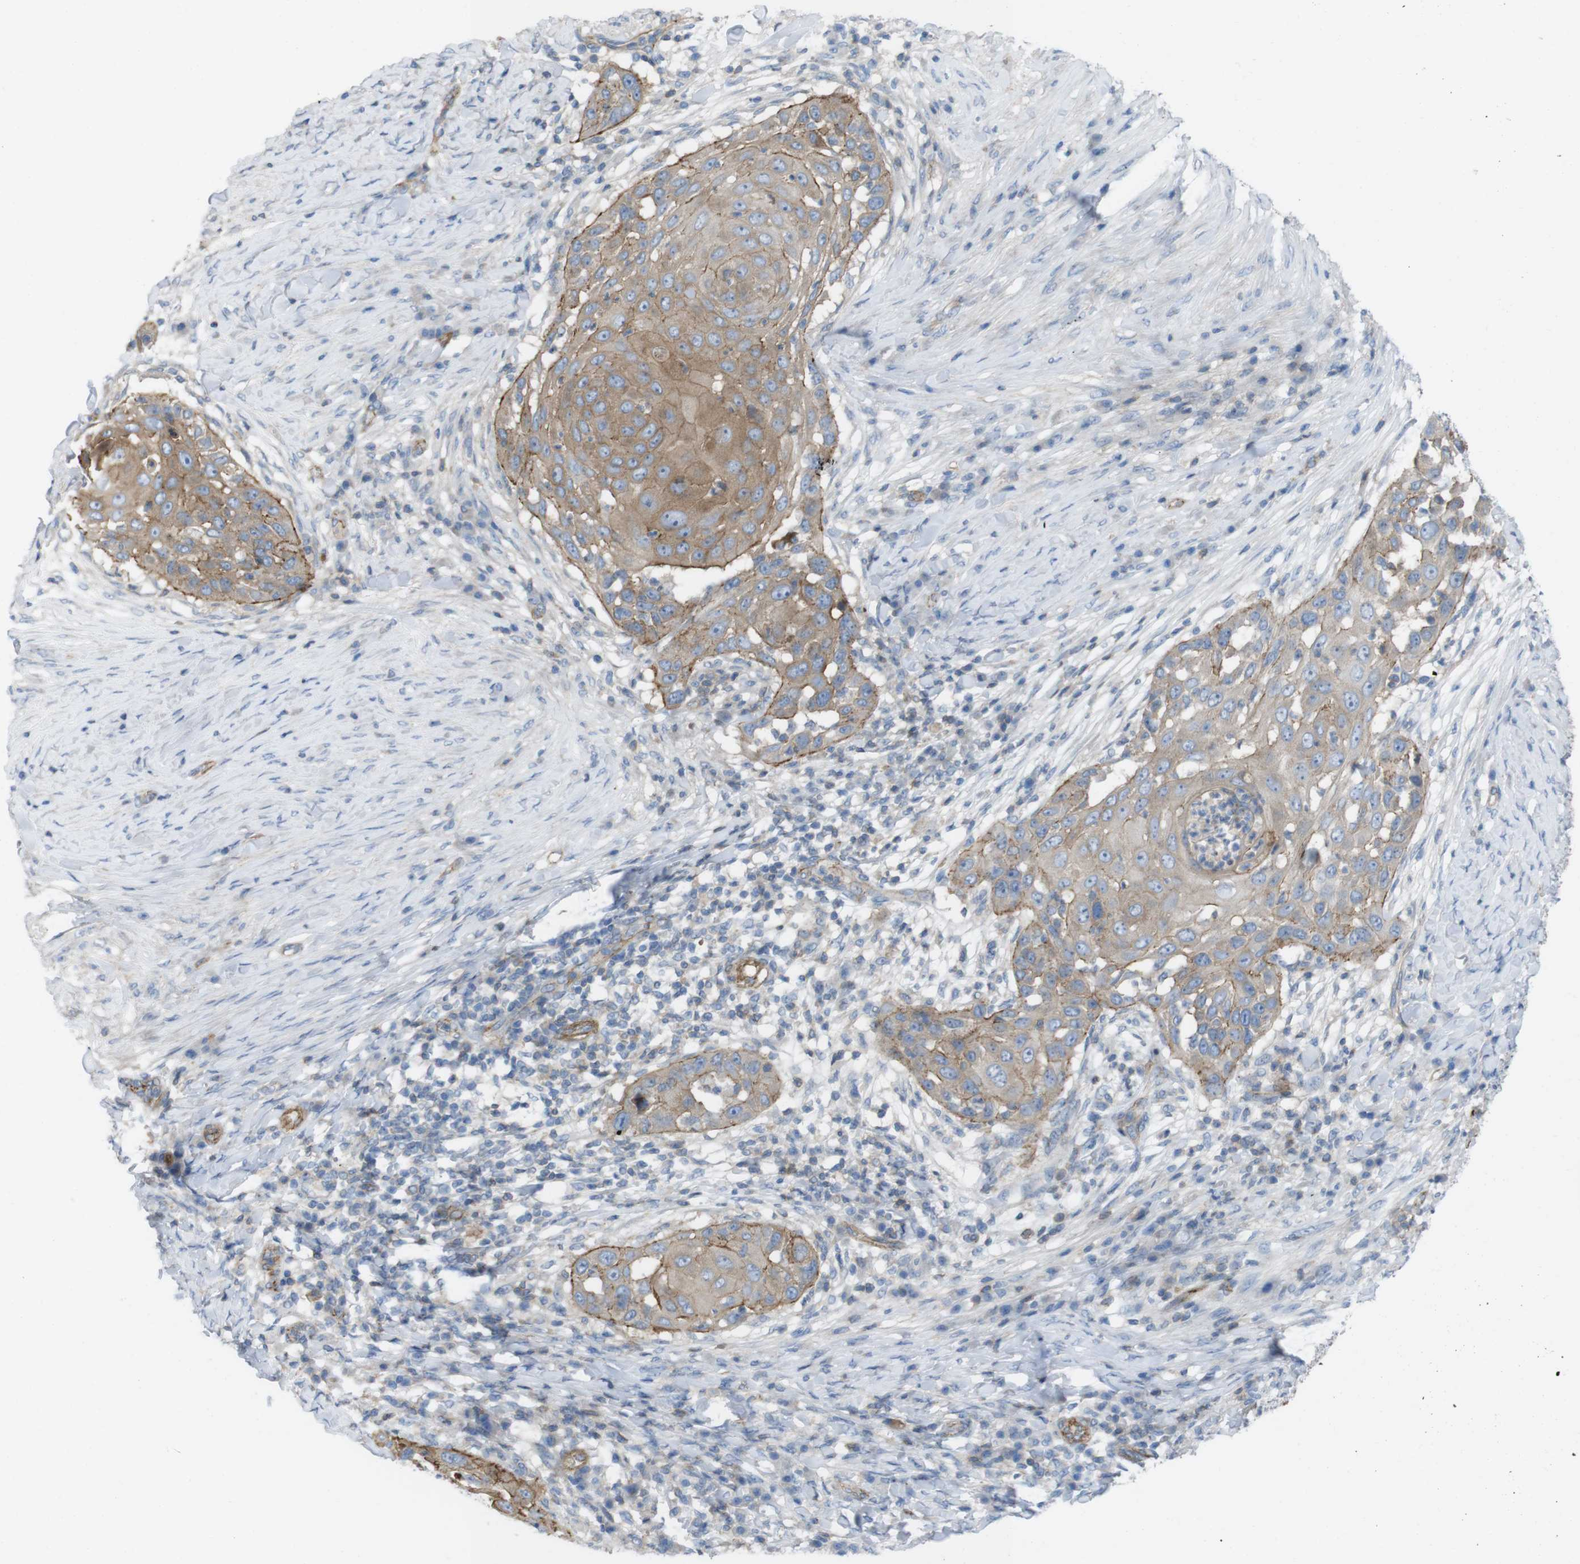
{"staining": {"intensity": "moderate", "quantity": ">75%", "location": "cytoplasmic/membranous"}, "tissue": "skin cancer", "cell_type": "Tumor cells", "image_type": "cancer", "snomed": [{"axis": "morphology", "description": "Squamous cell carcinoma, NOS"}, {"axis": "topography", "description": "Skin"}], "caption": "About >75% of tumor cells in skin cancer display moderate cytoplasmic/membranous protein positivity as visualized by brown immunohistochemical staining.", "gene": "PREX2", "patient": {"sex": "female", "age": 44}}